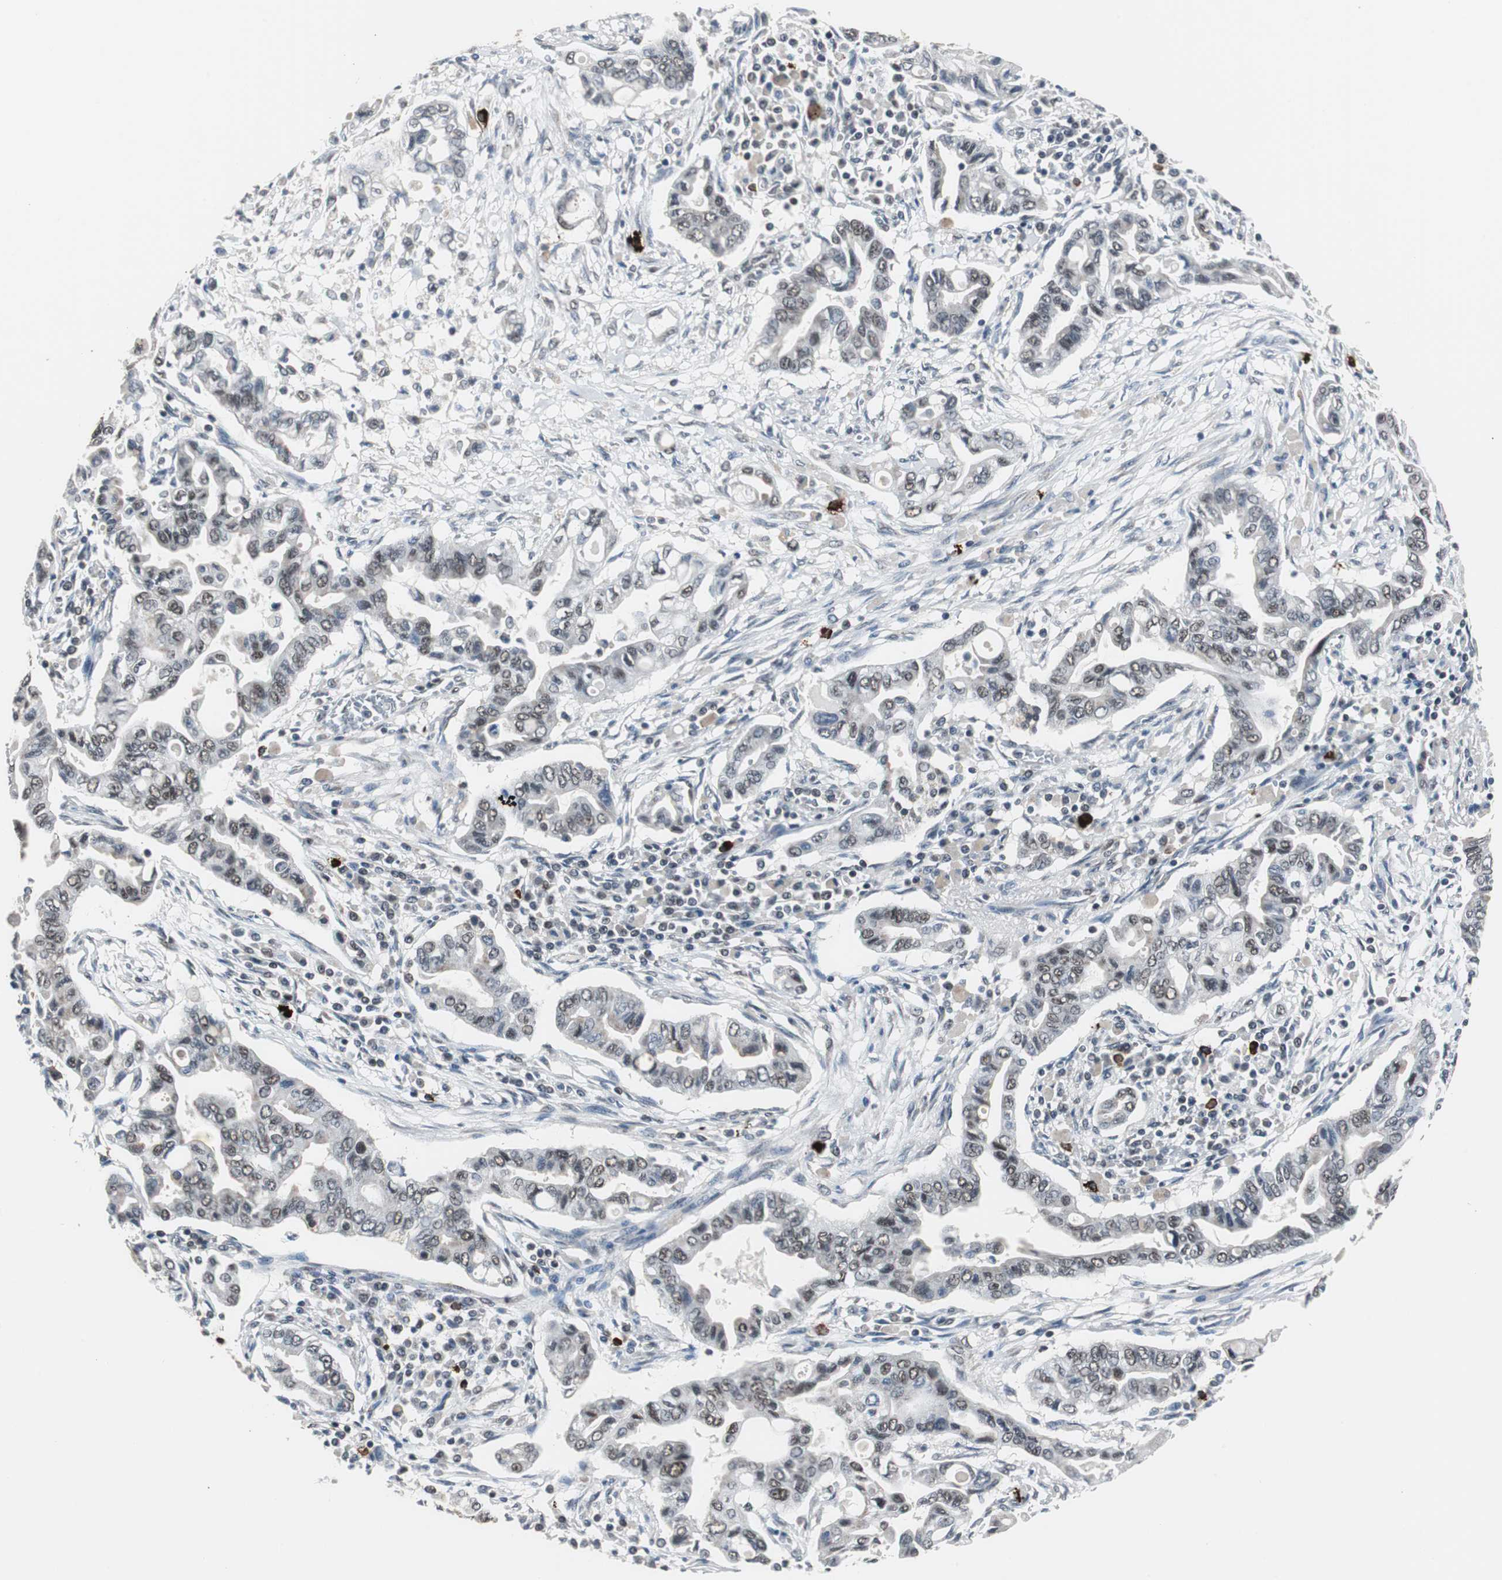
{"staining": {"intensity": "moderate", "quantity": "25%-75%", "location": "nuclear"}, "tissue": "pancreatic cancer", "cell_type": "Tumor cells", "image_type": "cancer", "snomed": [{"axis": "morphology", "description": "Adenocarcinoma, NOS"}, {"axis": "topography", "description": "Pancreas"}], "caption": "Immunohistochemical staining of human pancreatic cancer (adenocarcinoma) reveals medium levels of moderate nuclear protein expression in approximately 25%-75% of tumor cells.", "gene": "ZHX2", "patient": {"sex": "female", "age": 57}}